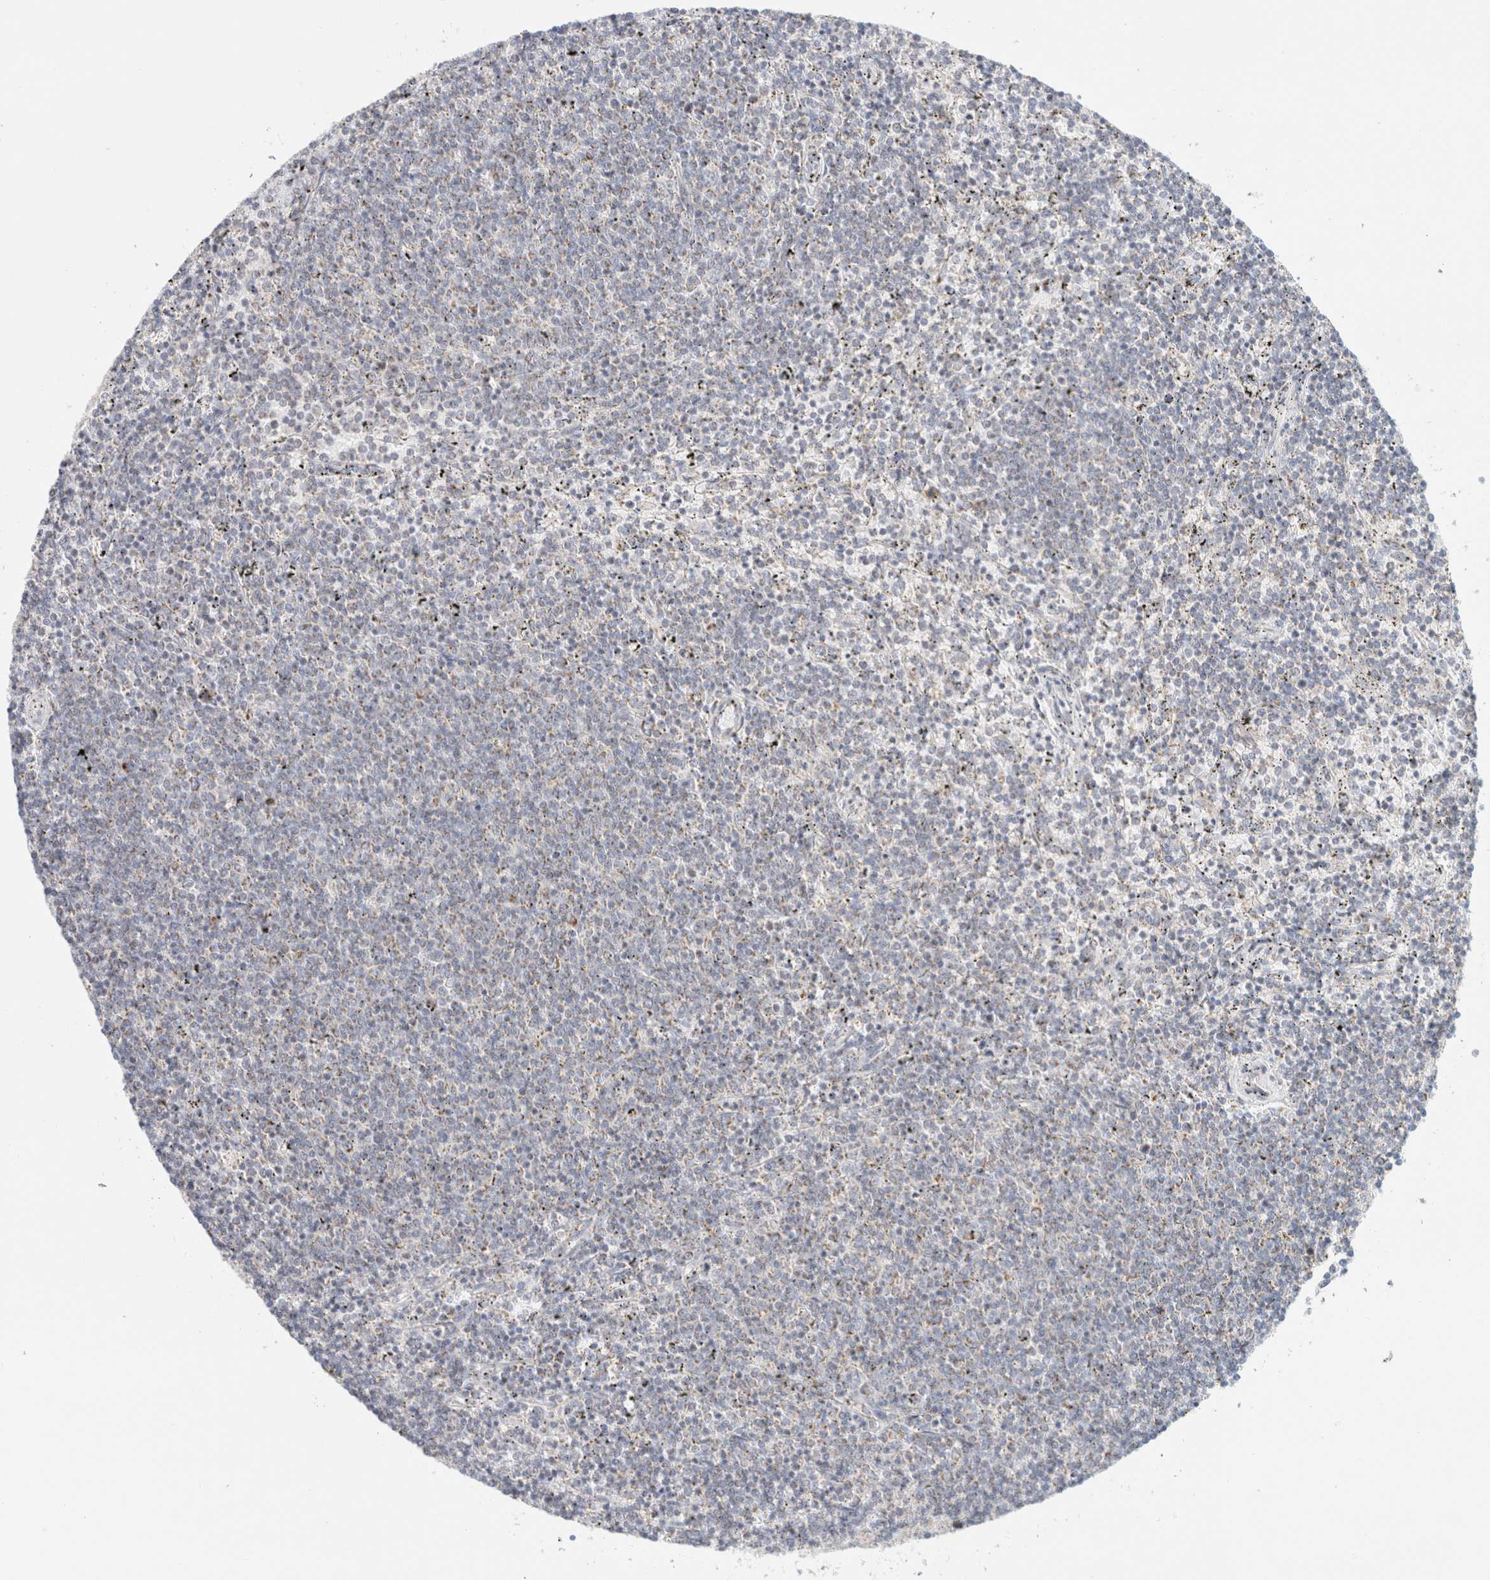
{"staining": {"intensity": "negative", "quantity": "none", "location": "none"}, "tissue": "lymphoma", "cell_type": "Tumor cells", "image_type": "cancer", "snomed": [{"axis": "morphology", "description": "Malignant lymphoma, non-Hodgkin's type, Low grade"}, {"axis": "topography", "description": "Spleen"}], "caption": "Immunohistochemistry (IHC) of lymphoma demonstrates no expression in tumor cells.", "gene": "MRM3", "patient": {"sex": "female", "age": 50}}